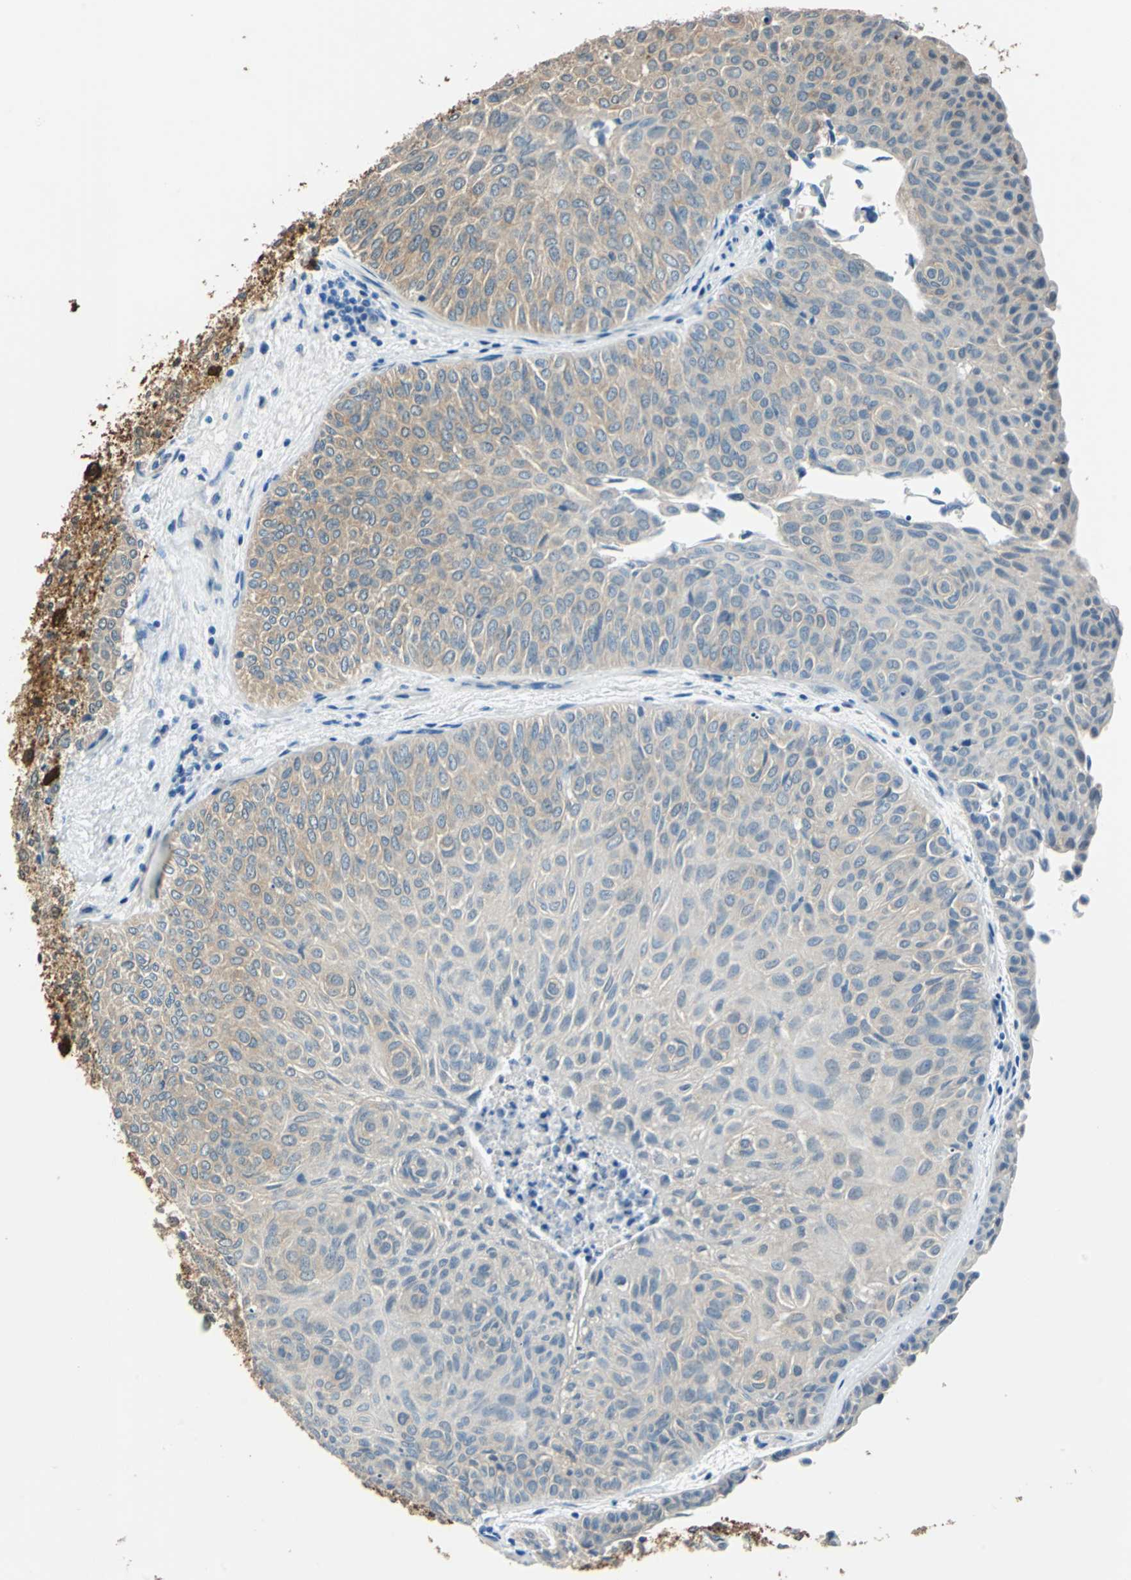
{"staining": {"intensity": "weak", "quantity": ">75%", "location": "cytoplasmic/membranous"}, "tissue": "urothelial cancer", "cell_type": "Tumor cells", "image_type": "cancer", "snomed": [{"axis": "morphology", "description": "Urothelial carcinoma, Low grade"}, {"axis": "topography", "description": "Urinary bladder"}], "caption": "The immunohistochemical stain labels weak cytoplasmic/membranous staining in tumor cells of urothelial carcinoma (low-grade) tissue. (Brightfield microscopy of DAB IHC at high magnification).", "gene": "FKBP4", "patient": {"sex": "male", "age": 78}}